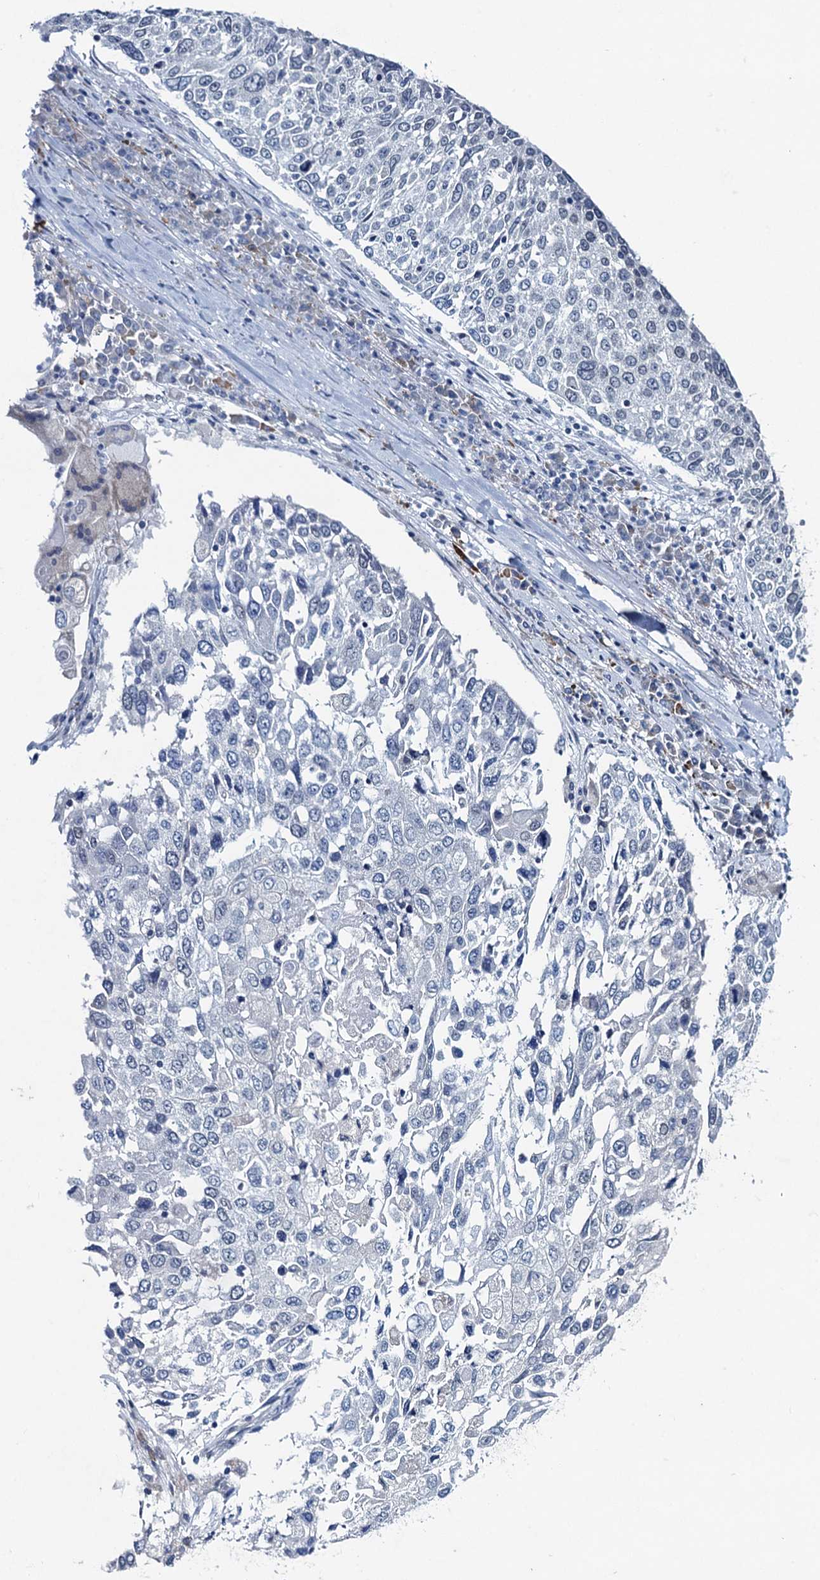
{"staining": {"intensity": "negative", "quantity": "none", "location": "none"}, "tissue": "lung cancer", "cell_type": "Tumor cells", "image_type": "cancer", "snomed": [{"axis": "morphology", "description": "Squamous cell carcinoma, NOS"}, {"axis": "topography", "description": "Lung"}], "caption": "Tumor cells show no significant protein staining in lung cancer (squamous cell carcinoma).", "gene": "HAPSTR1", "patient": {"sex": "male", "age": 65}}